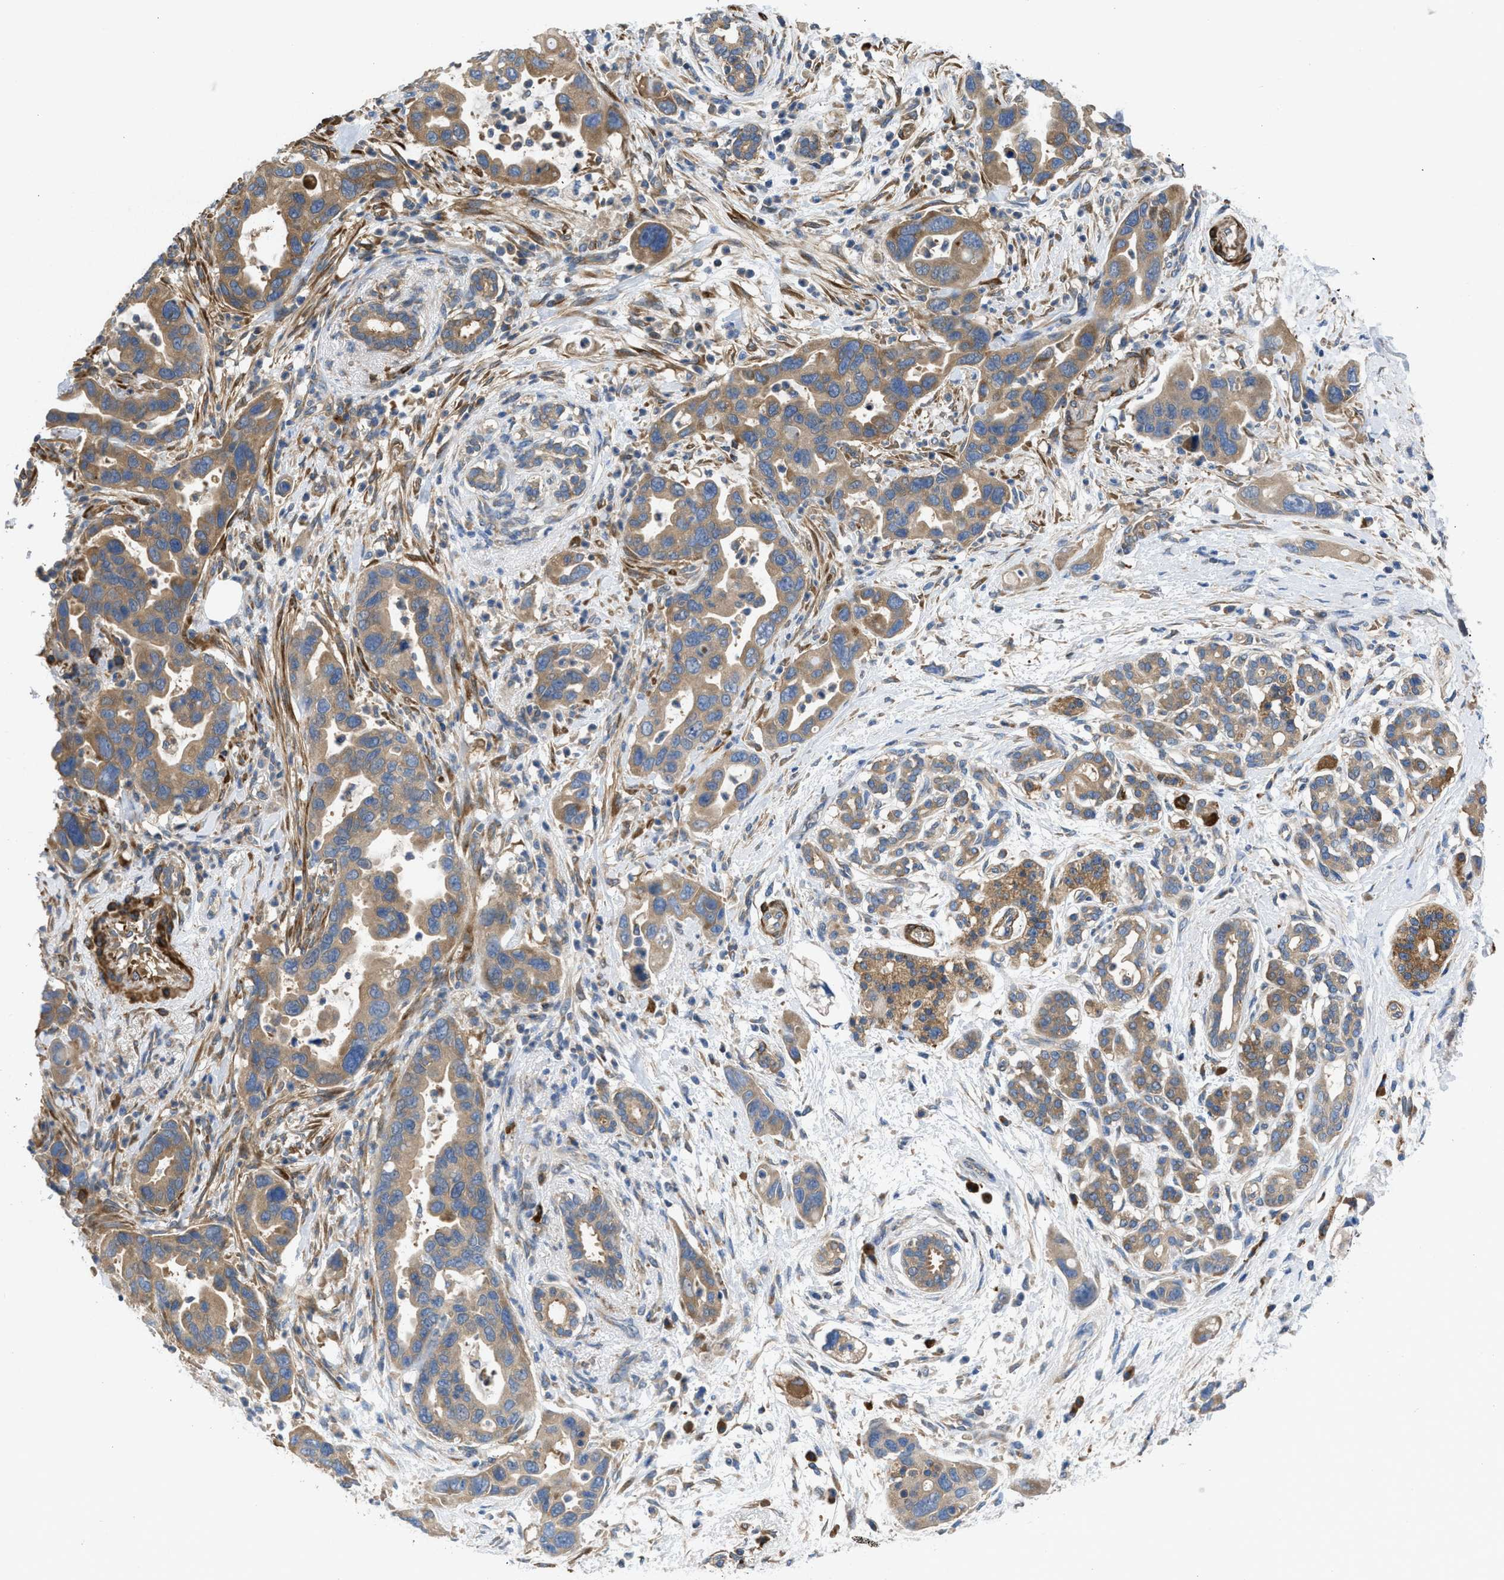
{"staining": {"intensity": "moderate", "quantity": ">75%", "location": "cytoplasmic/membranous"}, "tissue": "pancreatic cancer", "cell_type": "Tumor cells", "image_type": "cancer", "snomed": [{"axis": "morphology", "description": "Normal tissue, NOS"}, {"axis": "morphology", "description": "Adenocarcinoma, NOS"}, {"axis": "topography", "description": "Pancreas"}], "caption": "Pancreatic adenocarcinoma was stained to show a protein in brown. There is medium levels of moderate cytoplasmic/membranous positivity in approximately >75% of tumor cells. (brown staining indicates protein expression, while blue staining denotes nuclei).", "gene": "CHKB", "patient": {"sex": "female", "age": 71}}